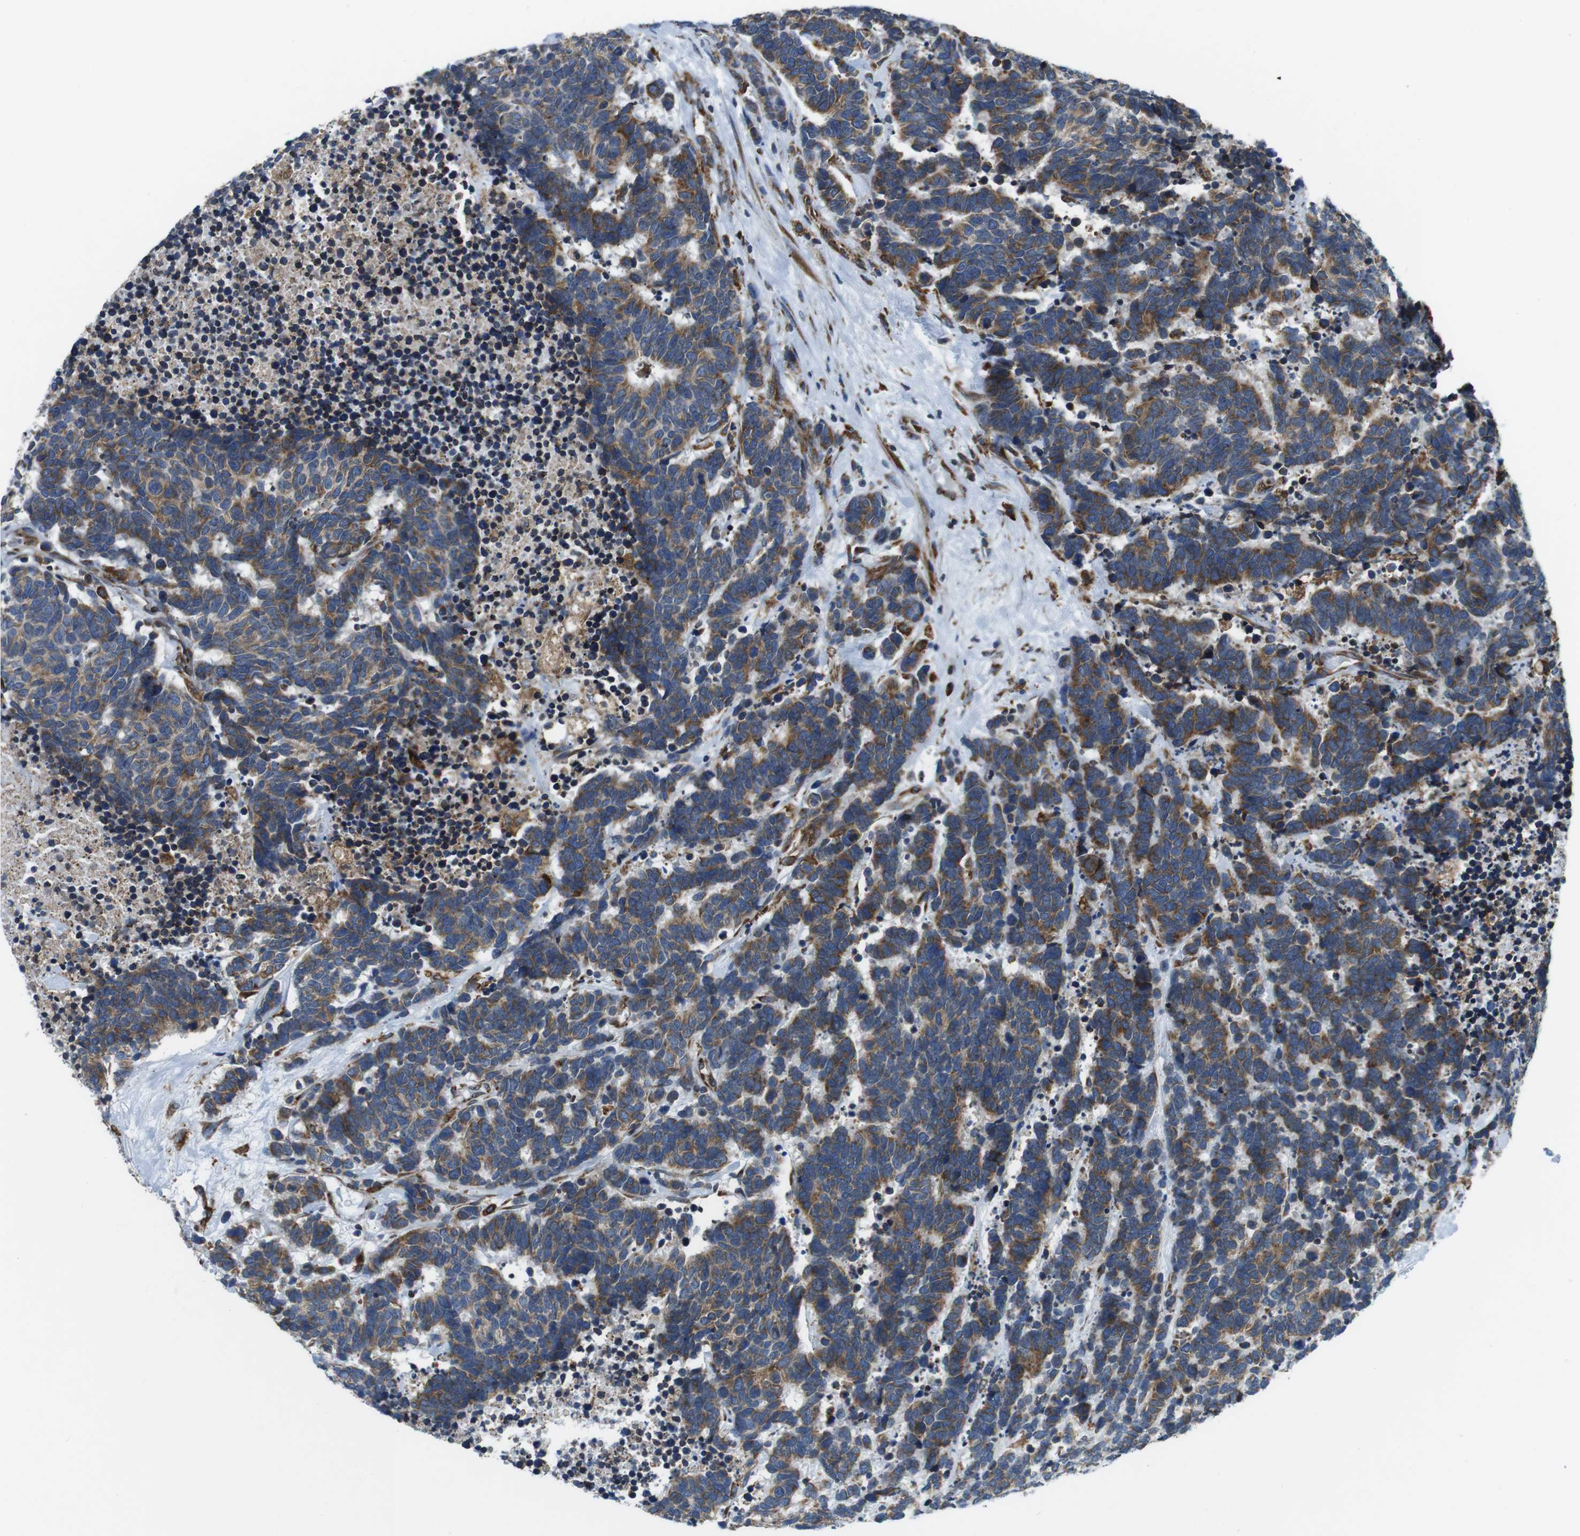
{"staining": {"intensity": "weak", "quantity": ">75%", "location": "cytoplasmic/membranous"}, "tissue": "carcinoid", "cell_type": "Tumor cells", "image_type": "cancer", "snomed": [{"axis": "morphology", "description": "Carcinoma, NOS"}, {"axis": "morphology", "description": "Carcinoid, malignant, NOS"}, {"axis": "topography", "description": "Urinary bladder"}], "caption": "Approximately >75% of tumor cells in human carcinoid (malignant) exhibit weak cytoplasmic/membranous protein positivity as visualized by brown immunohistochemical staining.", "gene": "UGGT1", "patient": {"sex": "male", "age": 57}}